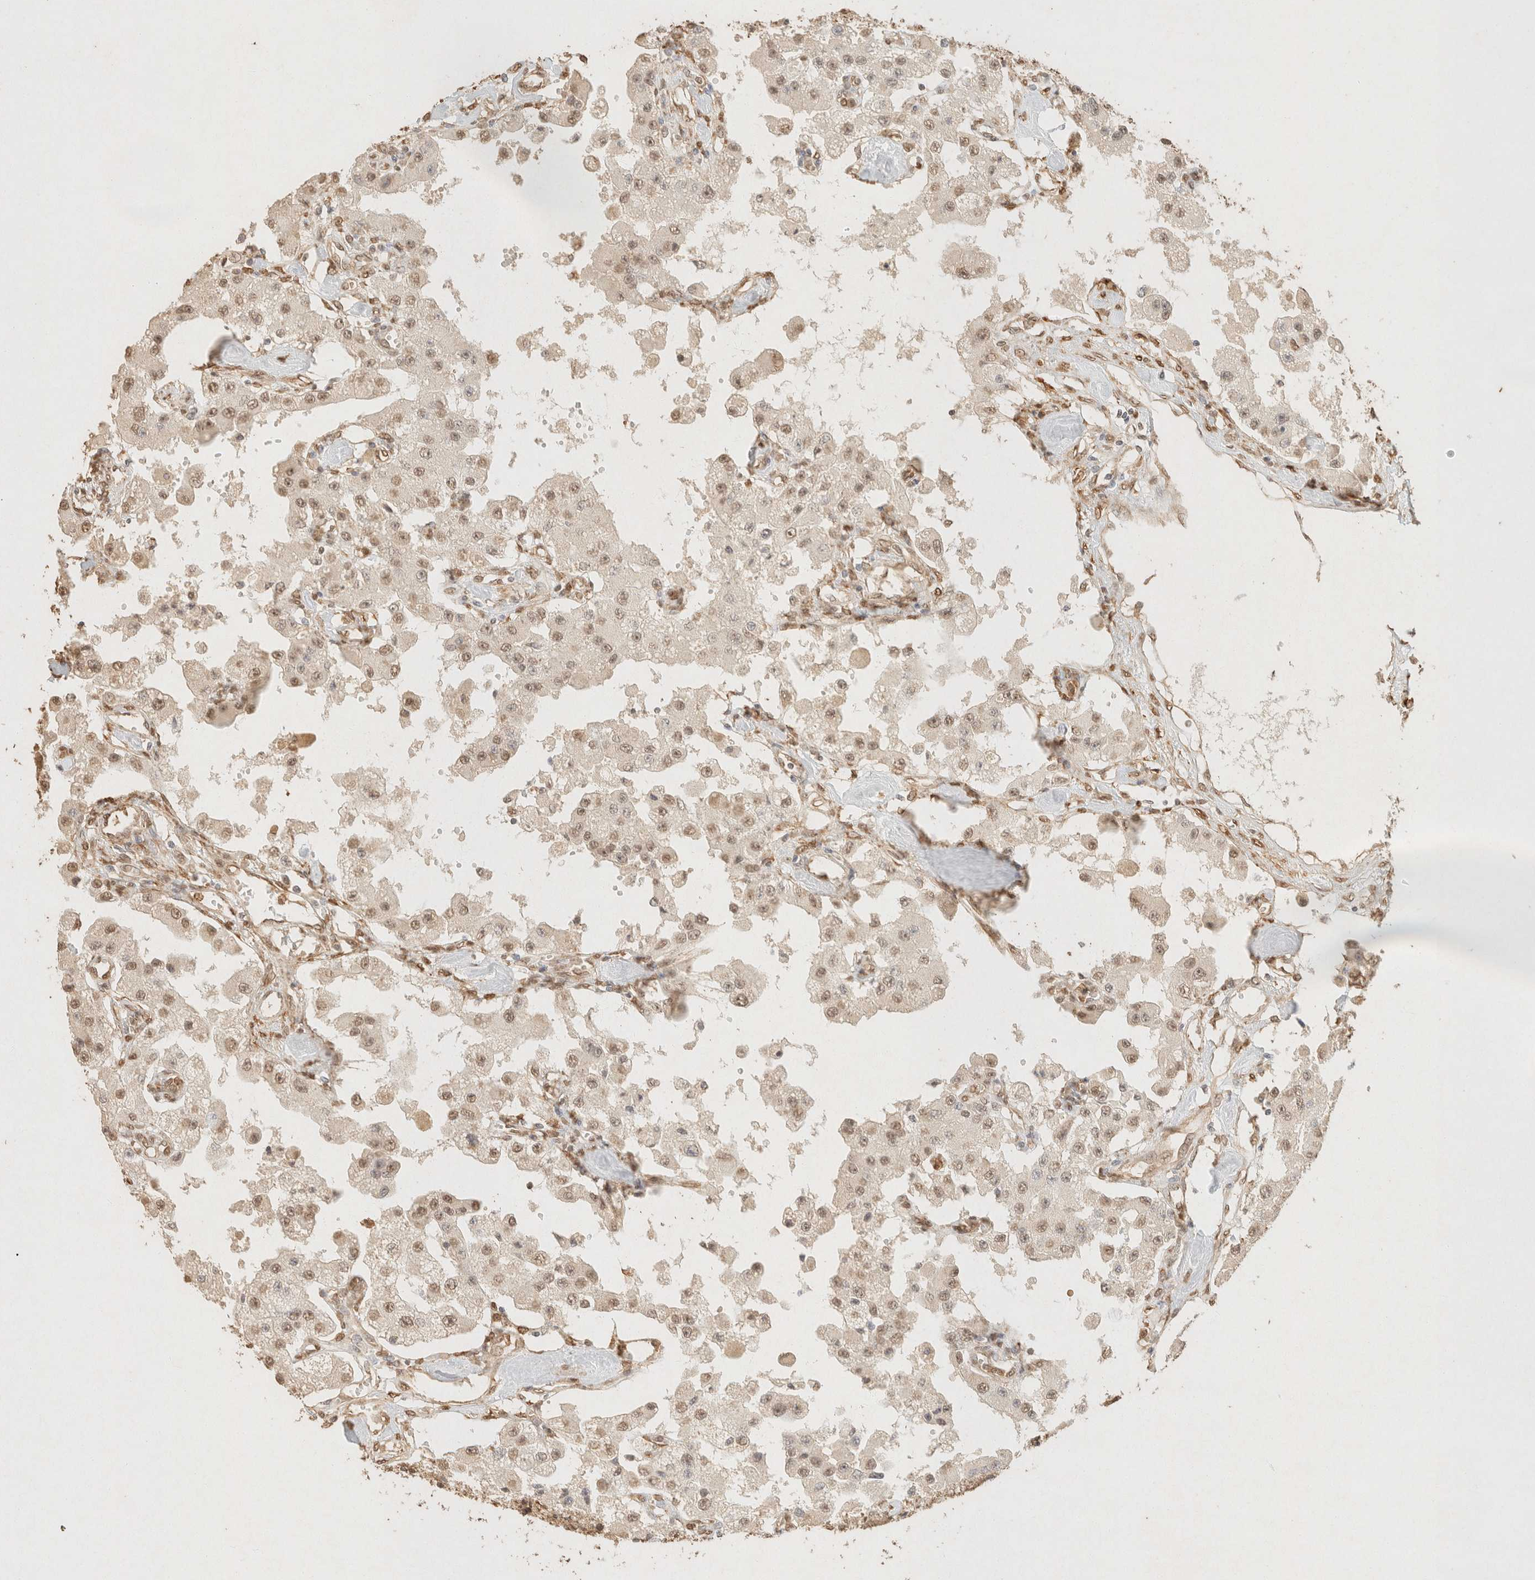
{"staining": {"intensity": "weak", "quantity": ">75%", "location": "nuclear"}, "tissue": "carcinoid", "cell_type": "Tumor cells", "image_type": "cancer", "snomed": [{"axis": "morphology", "description": "Carcinoid, malignant, NOS"}, {"axis": "topography", "description": "Pancreas"}], "caption": "Carcinoid stained for a protein displays weak nuclear positivity in tumor cells.", "gene": "S100A13", "patient": {"sex": "male", "age": 41}}